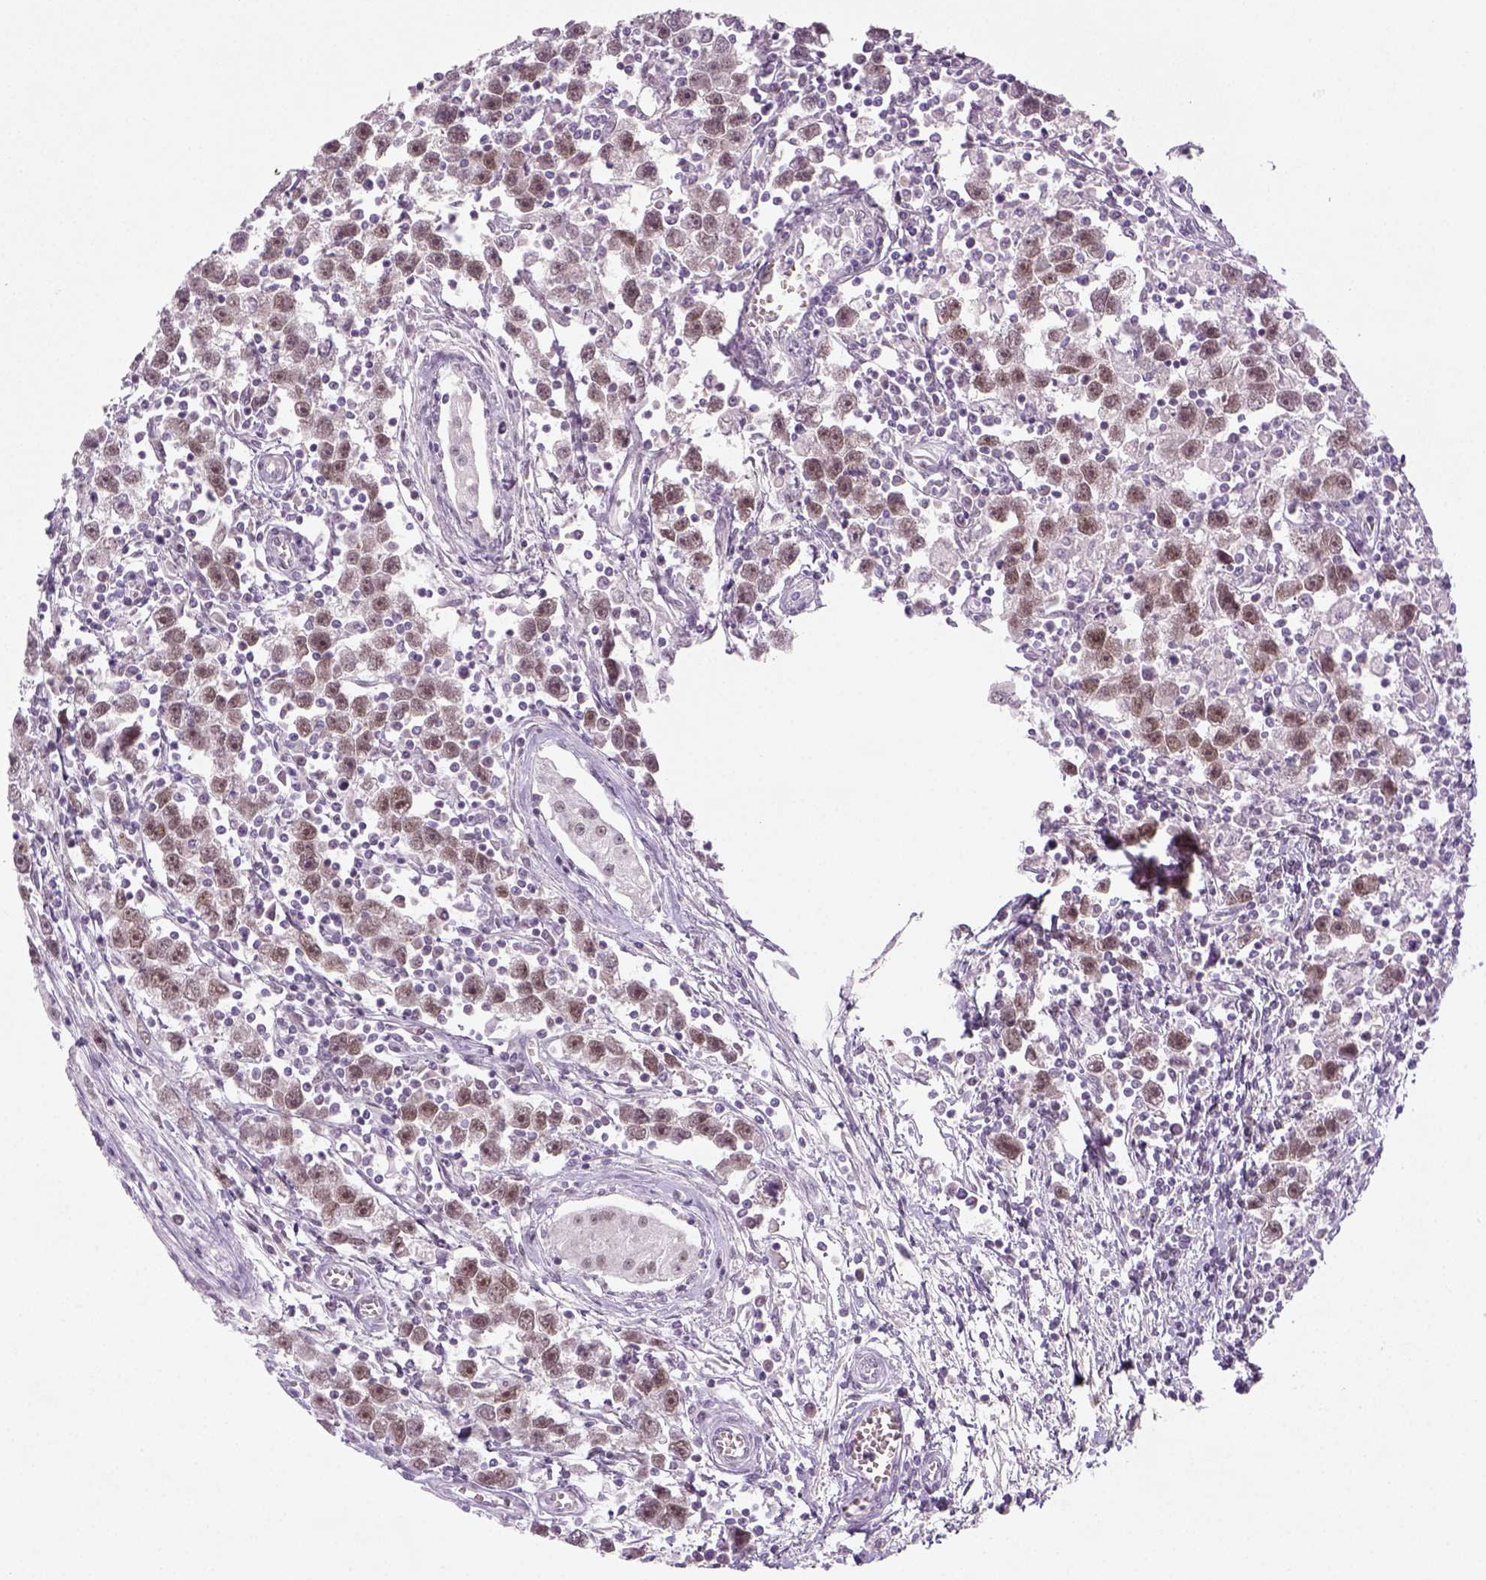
{"staining": {"intensity": "moderate", "quantity": ">75%", "location": "nuclear"}, "tissue": "testis cancer", "cell_type": "Tumor cells", "image_type": "cancer", "snomed": [{"axis": "morphology", "description": "Seminoma, NOS"}, {"axis": "topography", "description": "Testis"}], "caption": "The image exhibits immunohistochemical staining of testis cancer. There is moderate nuclear positivity is appreciated in about >75% of tumor cells. (DAB (3,3'-diaminobenzidine) IHC, brown staining for protein, blue staining for nuclei).", "gene": "MAGEB3", "patient": {"sex": "male", "age": 30}}